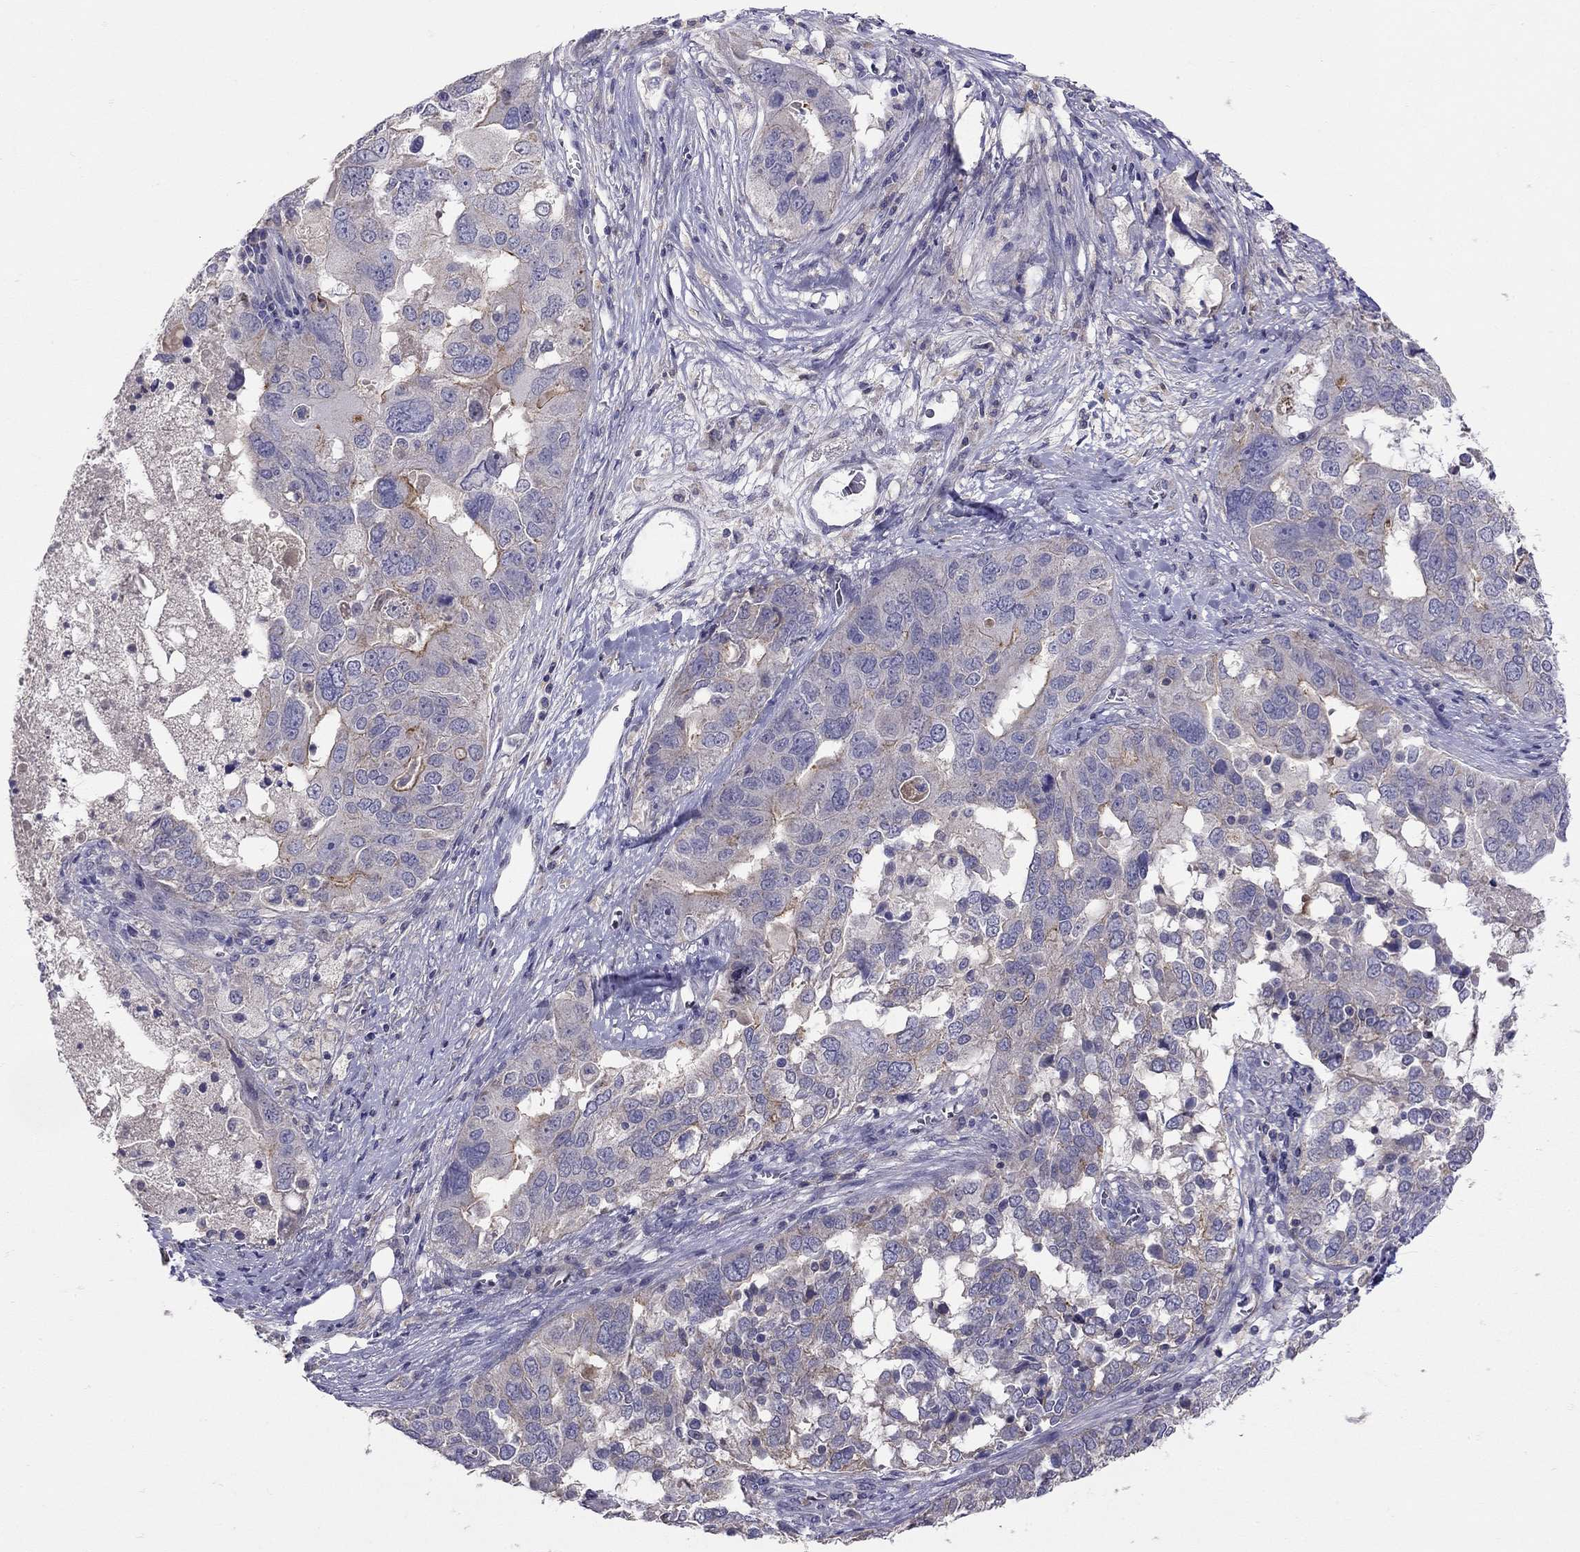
{"staining": {"intensity": "moderate", "quantity": "<25%", "location": "cytoplasmic/membranous"}, "tissue": "ovarian cancer", "cell_type": "Tumor cells", "image_type": "cancer", "snomed": [{"axis": "morphology", "description": "Carcinoma, endometroid"}, {"axis": "topography", "description": "Soft tissue"}, {"axis": "topography", "description": "Ovary"}], "caption": "About <25% of tumor cells in ovarian cancer exhibit moderate cytoplasmic/membranous protein expression as visualized by brown immunohistochemical staining.", "gene": "RTP5", "patient": {"sex": "female", "age": 52}}